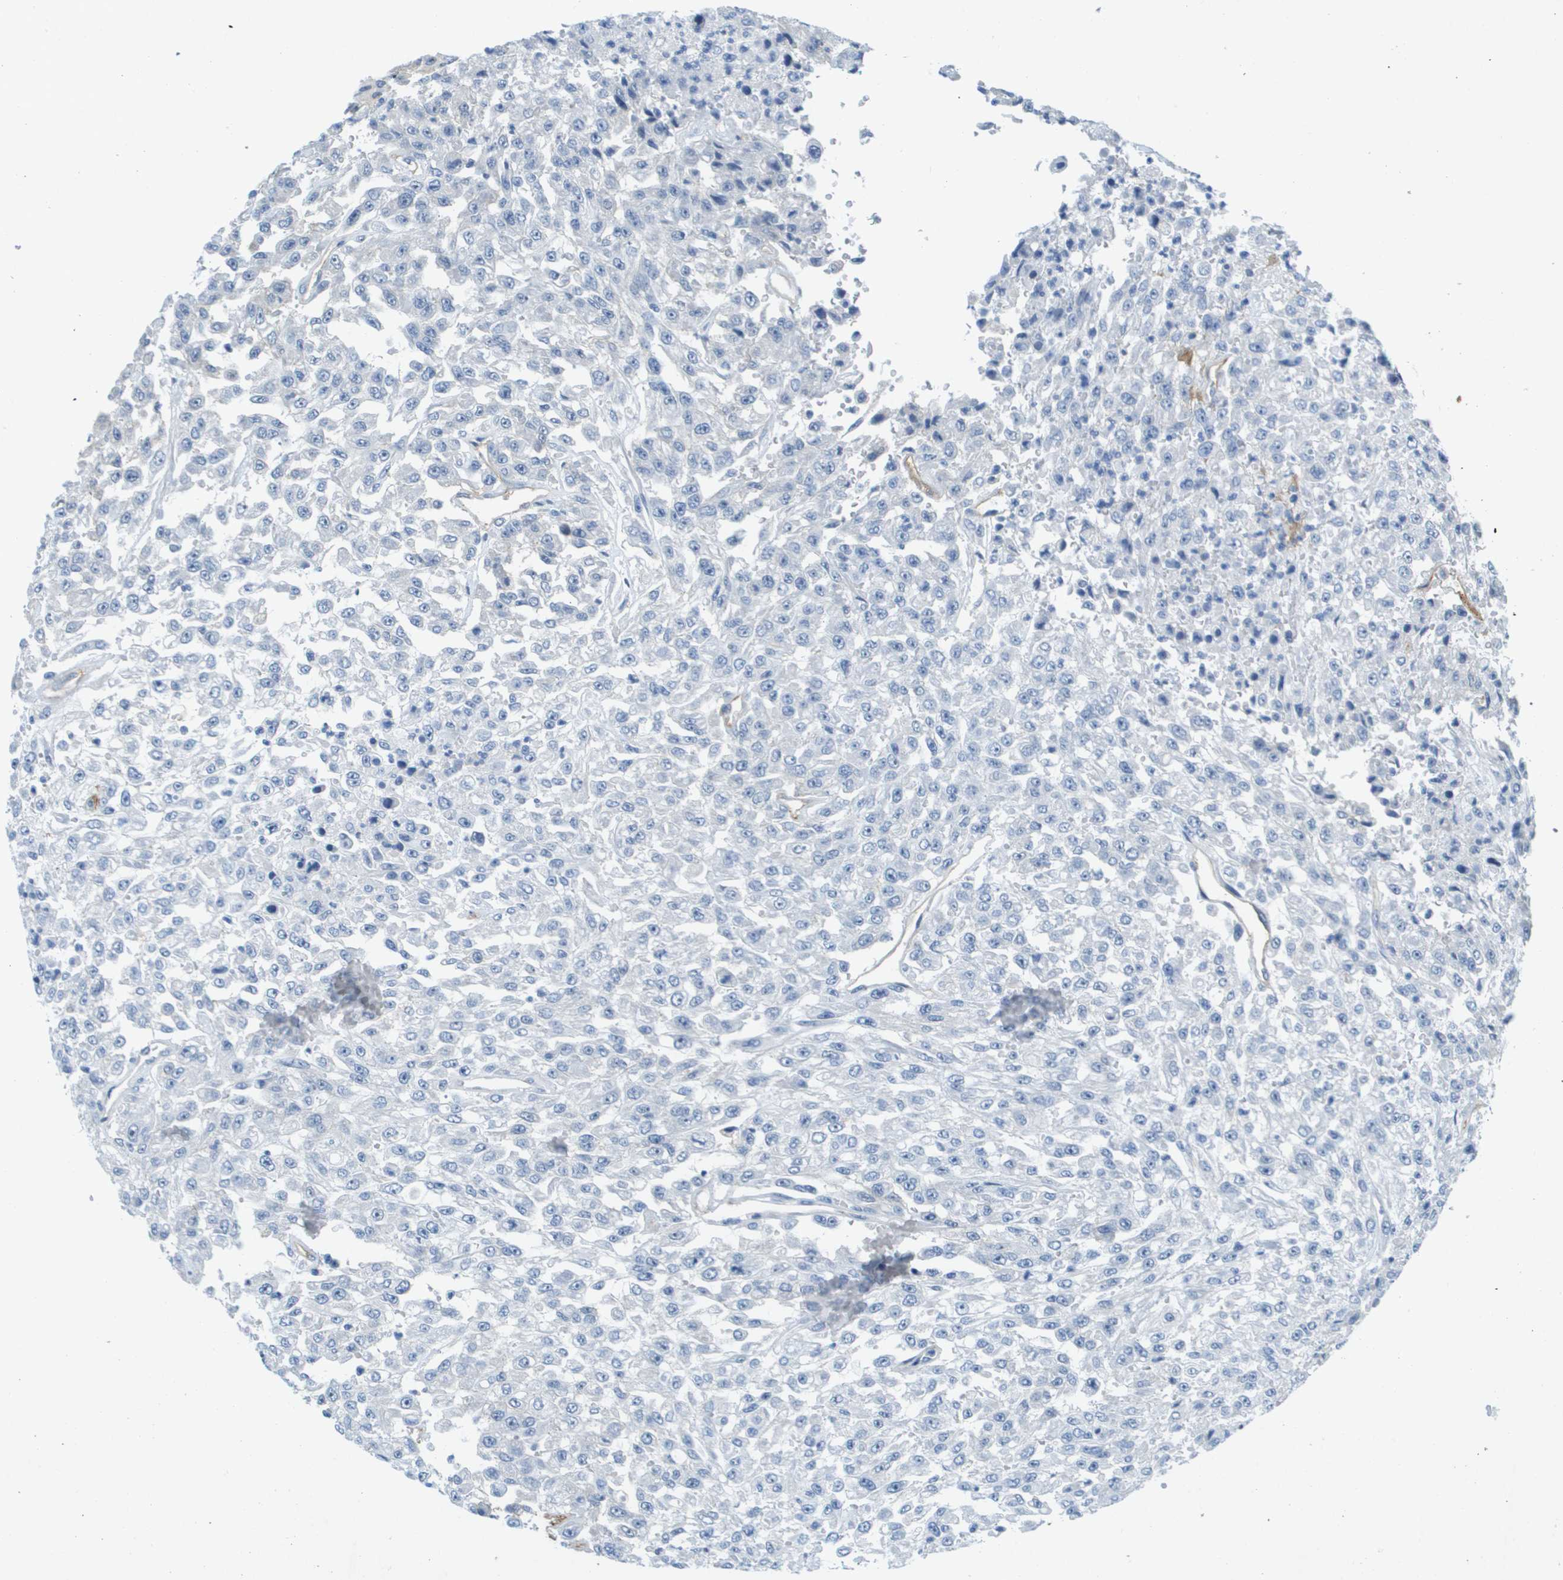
{"staining": {"intensity": "negative", "quantity": "none", "location": "none"}, "tissue": "urothelial cancer", "cell_type": "Tumor cells", "image_type": "cancer", "snomed": [{"axis": "morphology", "description": "Urothelial carcinoma, High grade"}, {"axis": "topography", "description": "Urinary bladder"}], "caption": "Urothelial carcinoma (high-grade) stained for a protein using immunohistochemistry shows no staining tumor cells.", "gene": "ITGA6", "patient": {"sex": "male", "age": 46}}